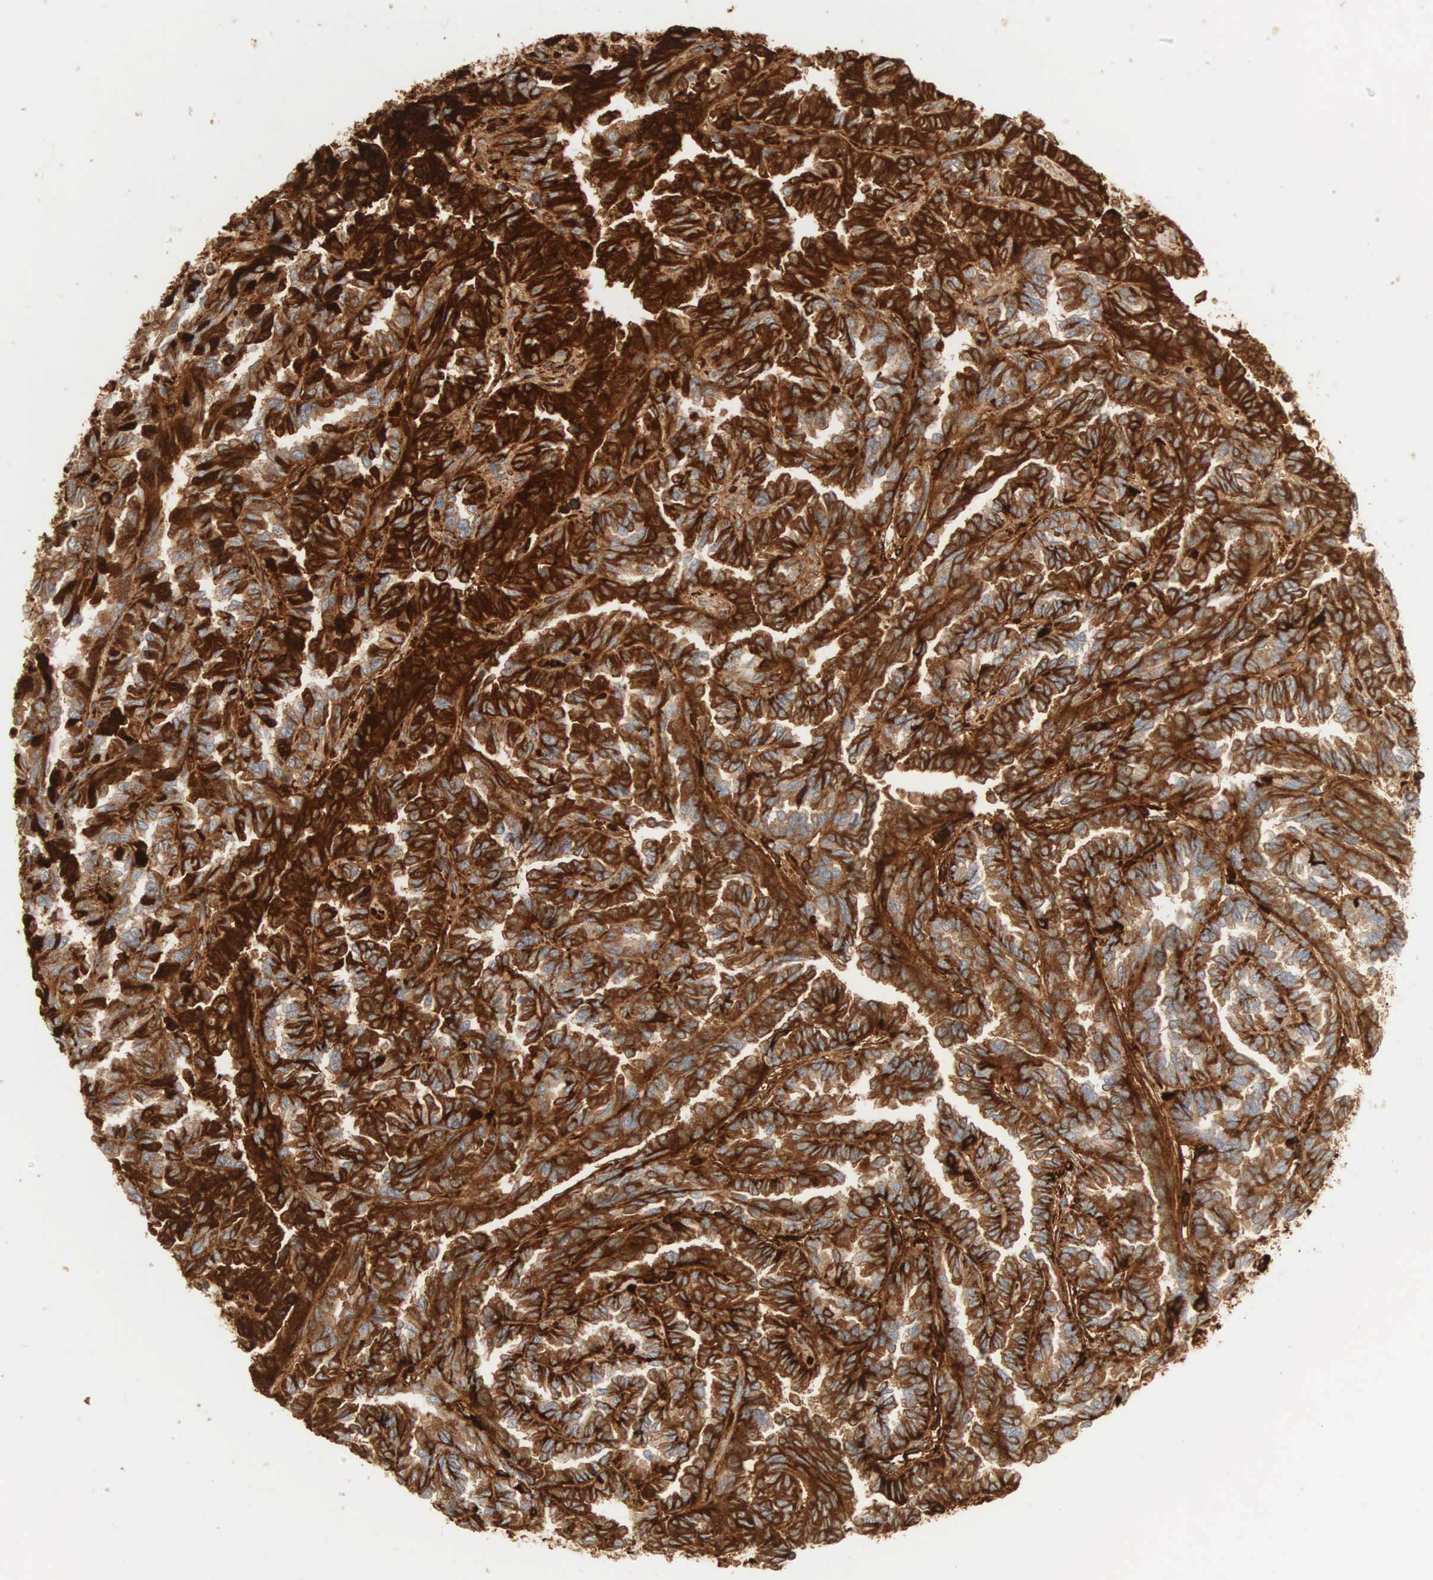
{"staining": {"intensity": "strong", "quantity": ">75%", "location": "cytoplasmic/membranous"}, "tissue": "renal cancer", "cell_type": "Tumor cells", "image_type": "cancer", "snomed": [{"axis": "morphology", "description": "Inflammation, NOS"}, {"axis": "morphology", "description": "Adenocarcinoma, NOS"}, {"axis": "topography", "description": "Kidney"}], "caption": "Renal cancer was stained to show a protein in brown. There is high levels of strong cytoplasmic/membranous staining in about >75% of tumor cells. (brown staining indicates protein expression, while blue staining denotes nuclei).", "gene": "IGLC3", "patient": {"sex": "male", "age": 68}}